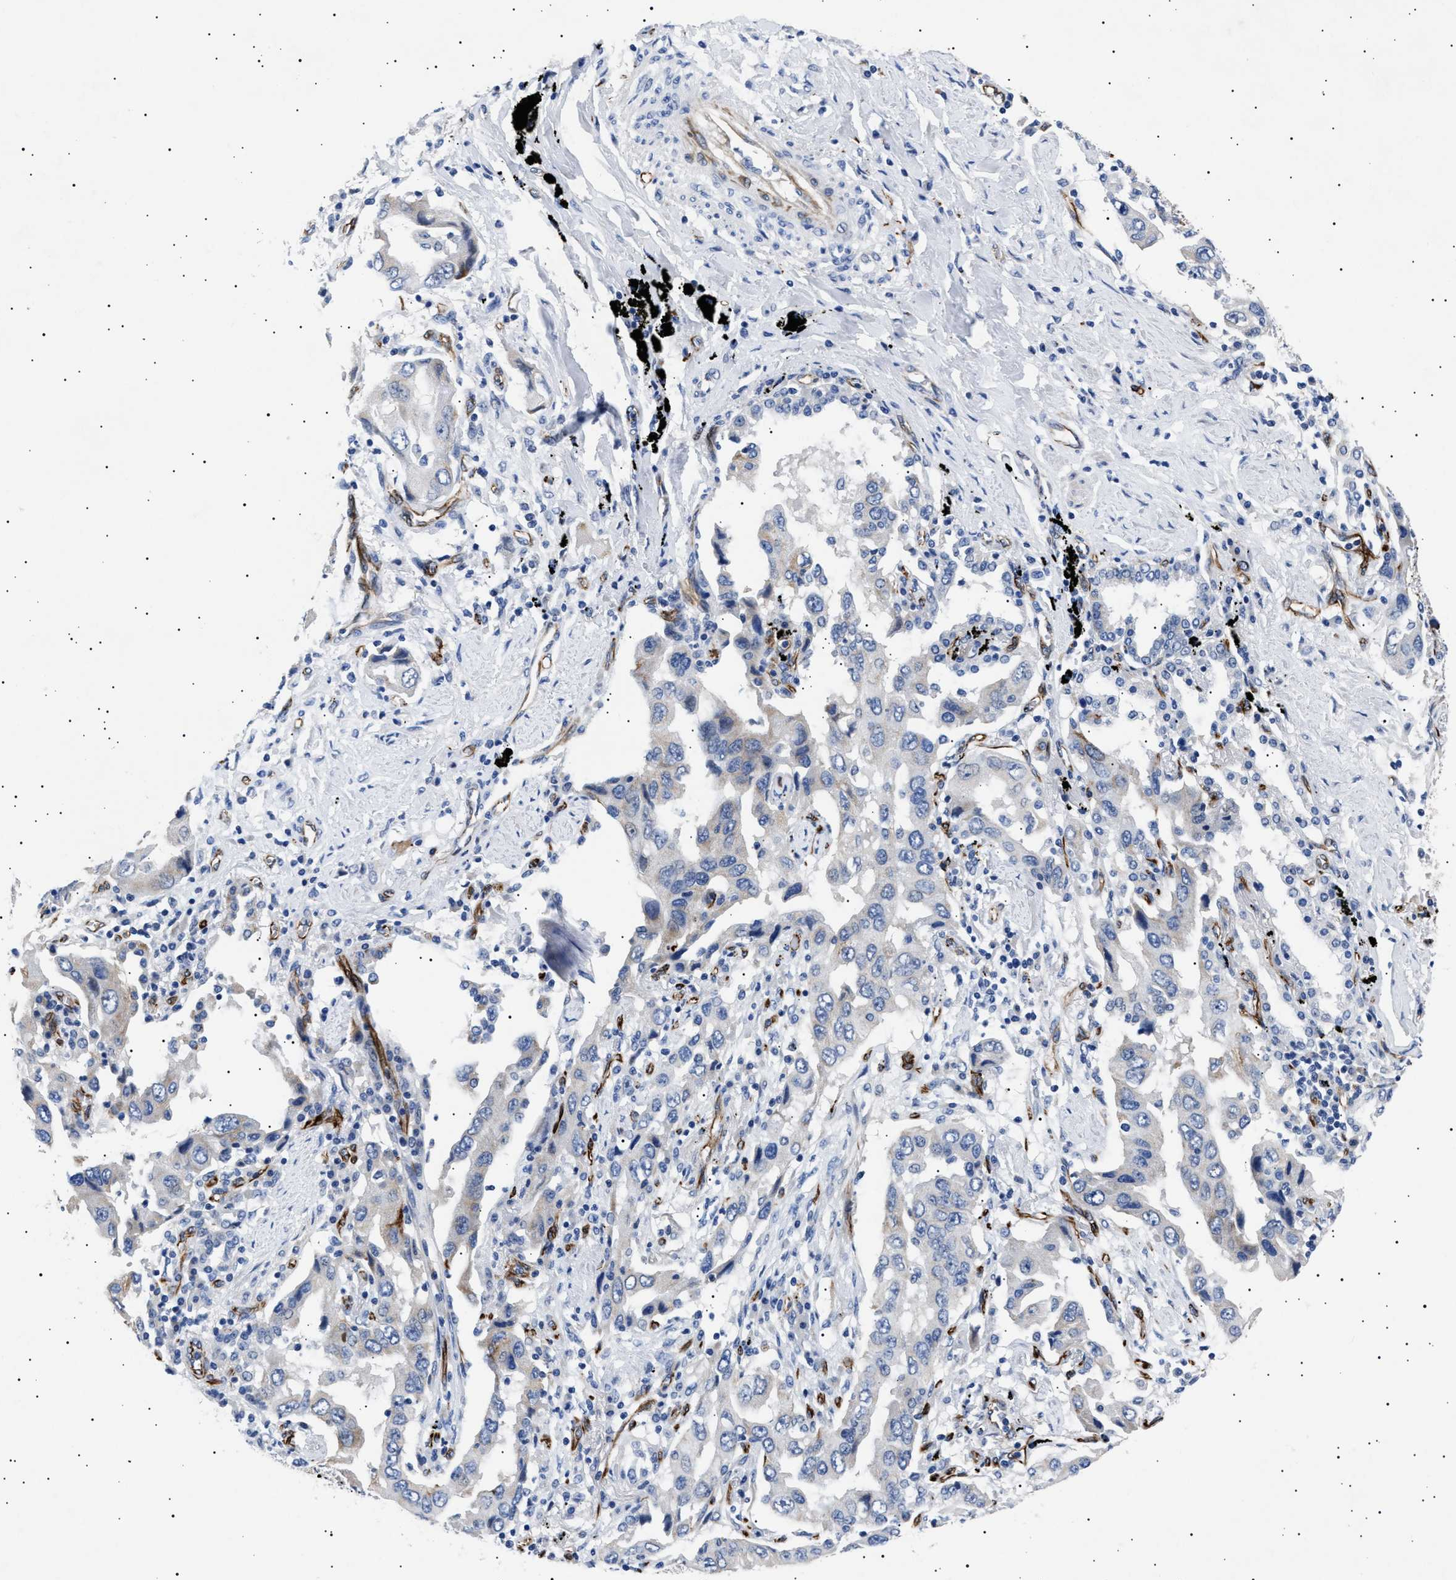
{"staining": {"intensity": "negative", "quantity": "none", "location": "none"}, "tissue": "lung cancer", "cell_type": "Tumor cells", "image_type": "cancer", "snomed": [{"axis": "morphology", "description": "Adenocarcinoma, NOS"}, {"axis": "topography", "description": "Lung"}], "caption": "Tumor cells are negative for protein expression in human lung cancer (adenocarcinoma). Nuclei are stained in blue.", "gene": "OLFML2A", "patient": {"sex": "female", "age": 65}}